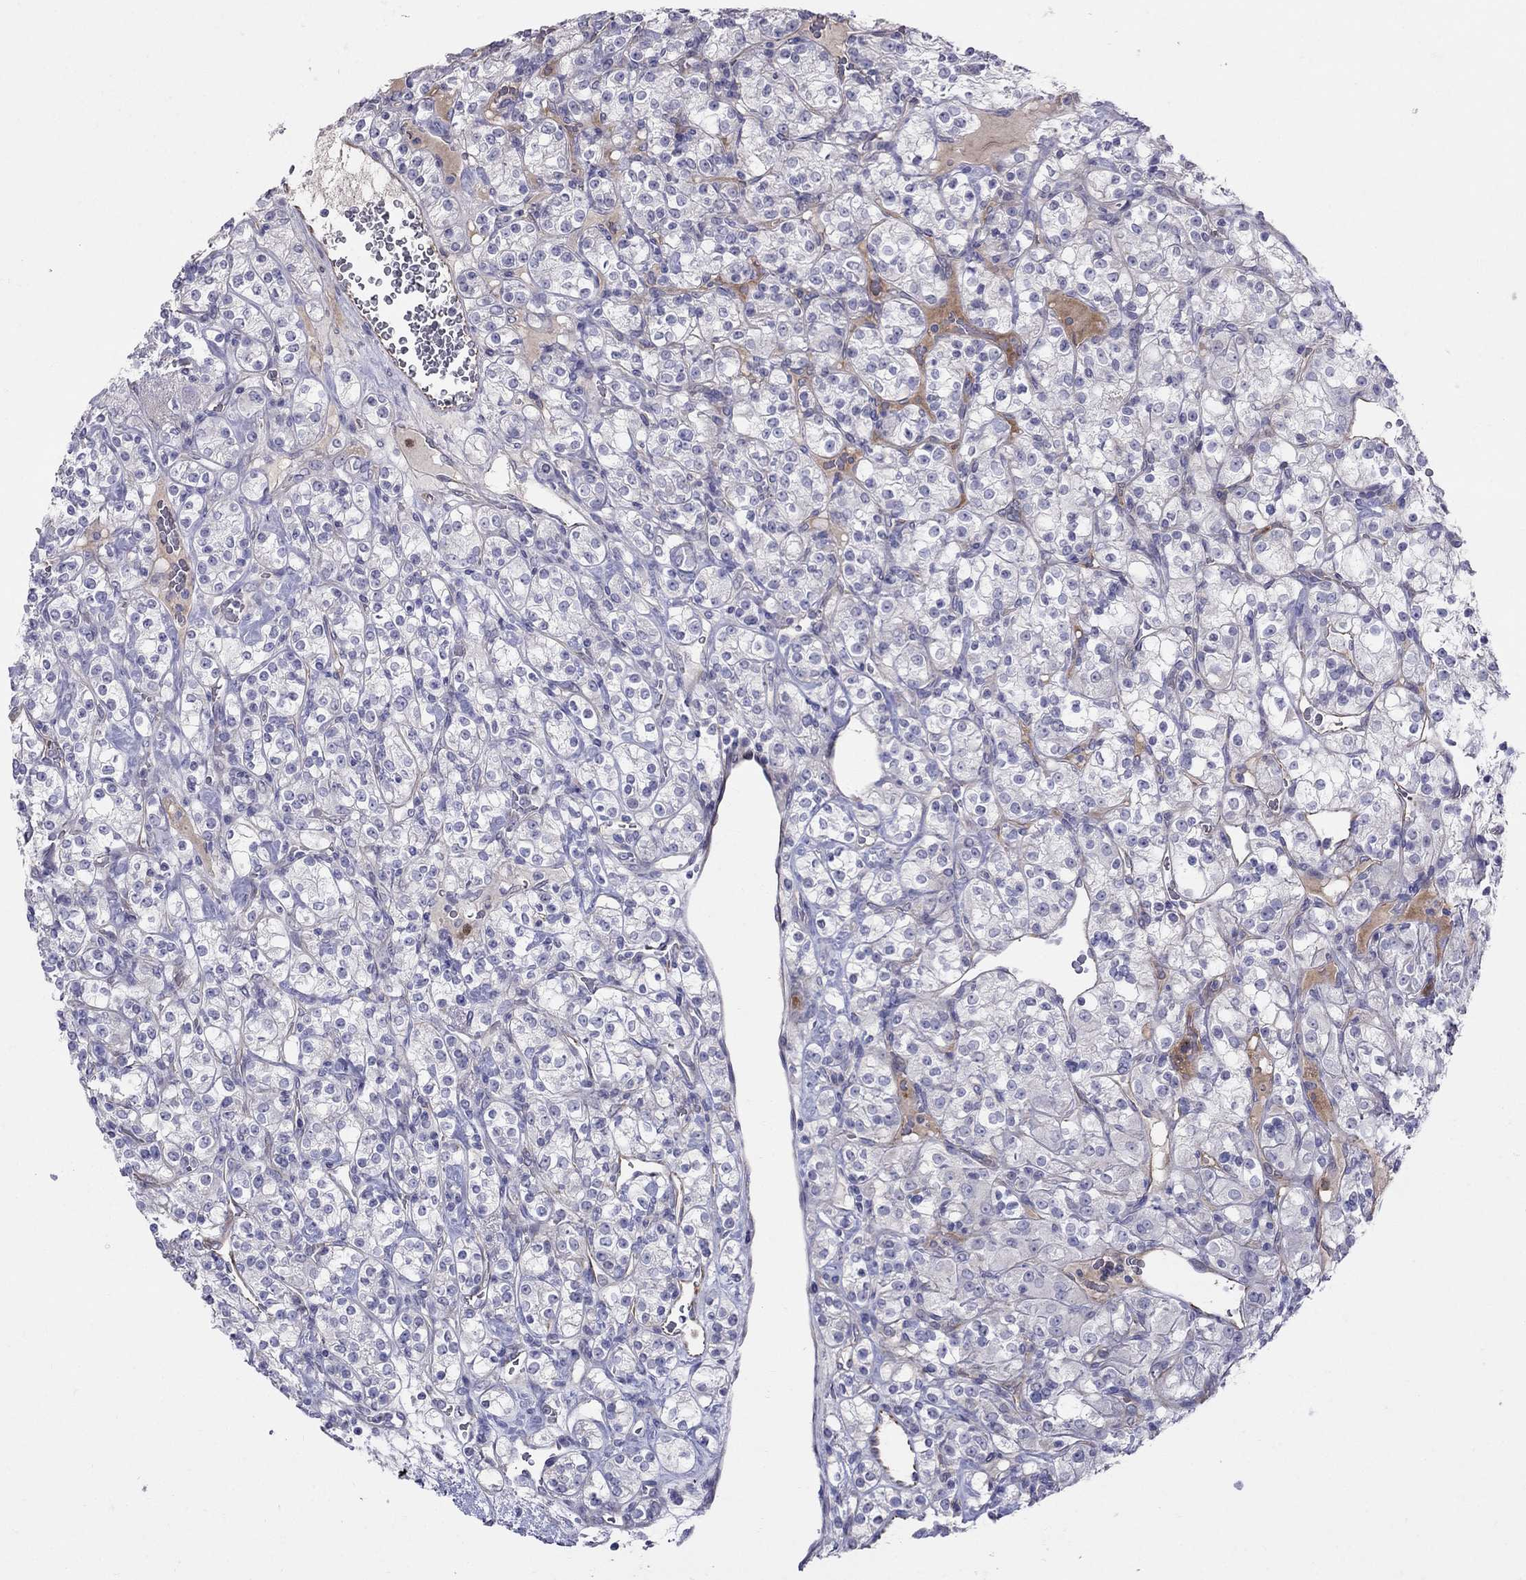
{"staining": {"intensity": "negative", "quantity": "none", "location": "none"}, "tissue": "renal cancer", "cell_type": "Tumor cells", "image_type": "cancer", "snomed": [{"axis": "morphology", "description": "Adenocarcinoma, NOS"}, {"axis": "topography", "description": "Kidney"}], "caption": "DAB (3,3'-diaminobenzidine) immunohistochemical staining of human renal cancer (adenocarcinoma) demonstrates no significant staining in tumor cells.", "gene": "SPINT4", "patient": {"sex": "male", "age": 77}}